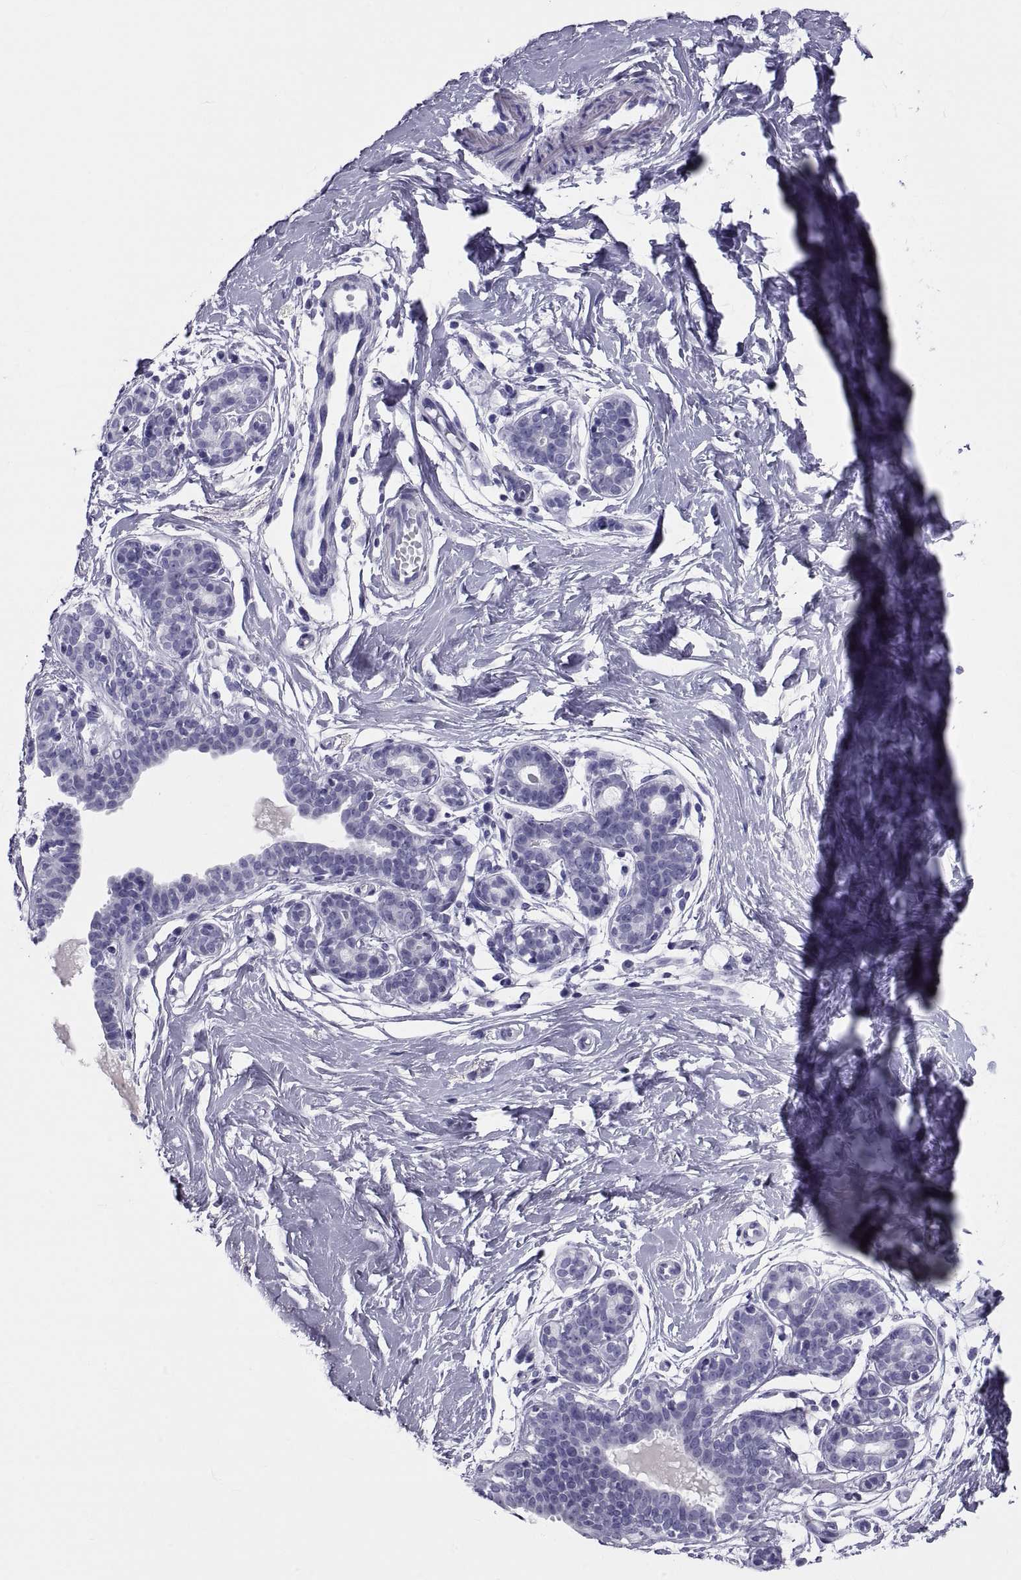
{"staining": {"intensity": "negative", "quantity": "none", "location": "none"}, "tissue": "breast", "cell_type": "Adipocytes", "image_type": "normal", "snomed": [{"axis": "morphology", "description": "Normal tissue, NOS"}, {"axis": "topography", "description": "Breast"}], "caption": "DAB (3,3'-diaminobenzidine) immunohistochemical staining of normal breast exhibits no significant expression in adipocytes.", "gene": "DEFB129", "patient": {"sex": "female", "age": 37}}